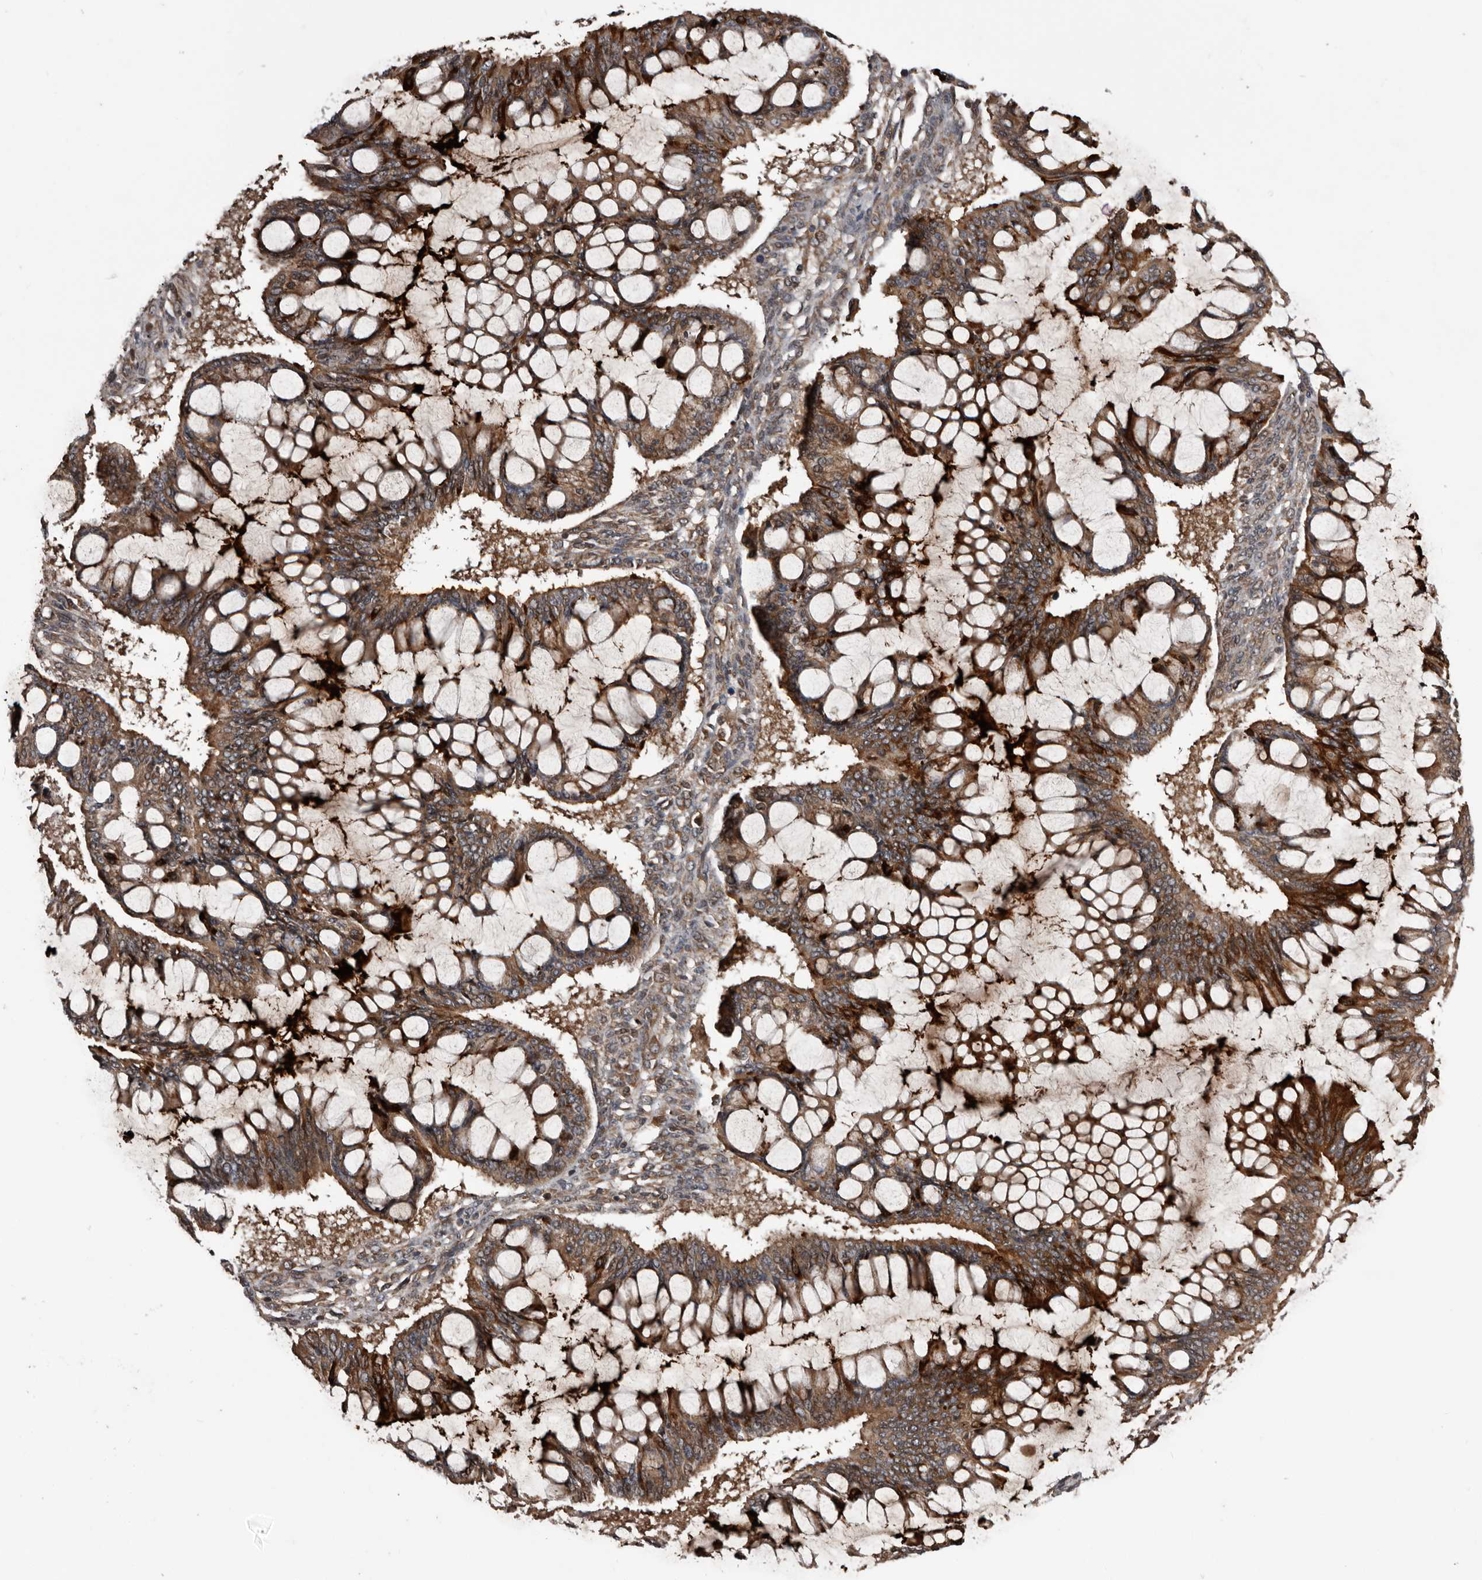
{"staining": {"intensity": "moderate", "quantity": ">75%", "location": "cytoplasmic/membranous"}, "tissue": "ovarian cancer", "cell_type": "Tumor cells", "image_type": "cancer", "snomed": [{"axis": "morphology", "description": "Cystadenocarcinoma, mucinous, NOS"}, {"axis": "topography", "description": "Ovary"}], "caption": "An IHC photomicrograph of tumor tissue is shown. Protein staining in brown highlights moderate cytoplasmic/membranous positivity in mucinous cystadenocarcinoma (ovarian) within tumor cells.", "gene": "SERTAD4", "patient": {"sex": "female", "age": 73}}